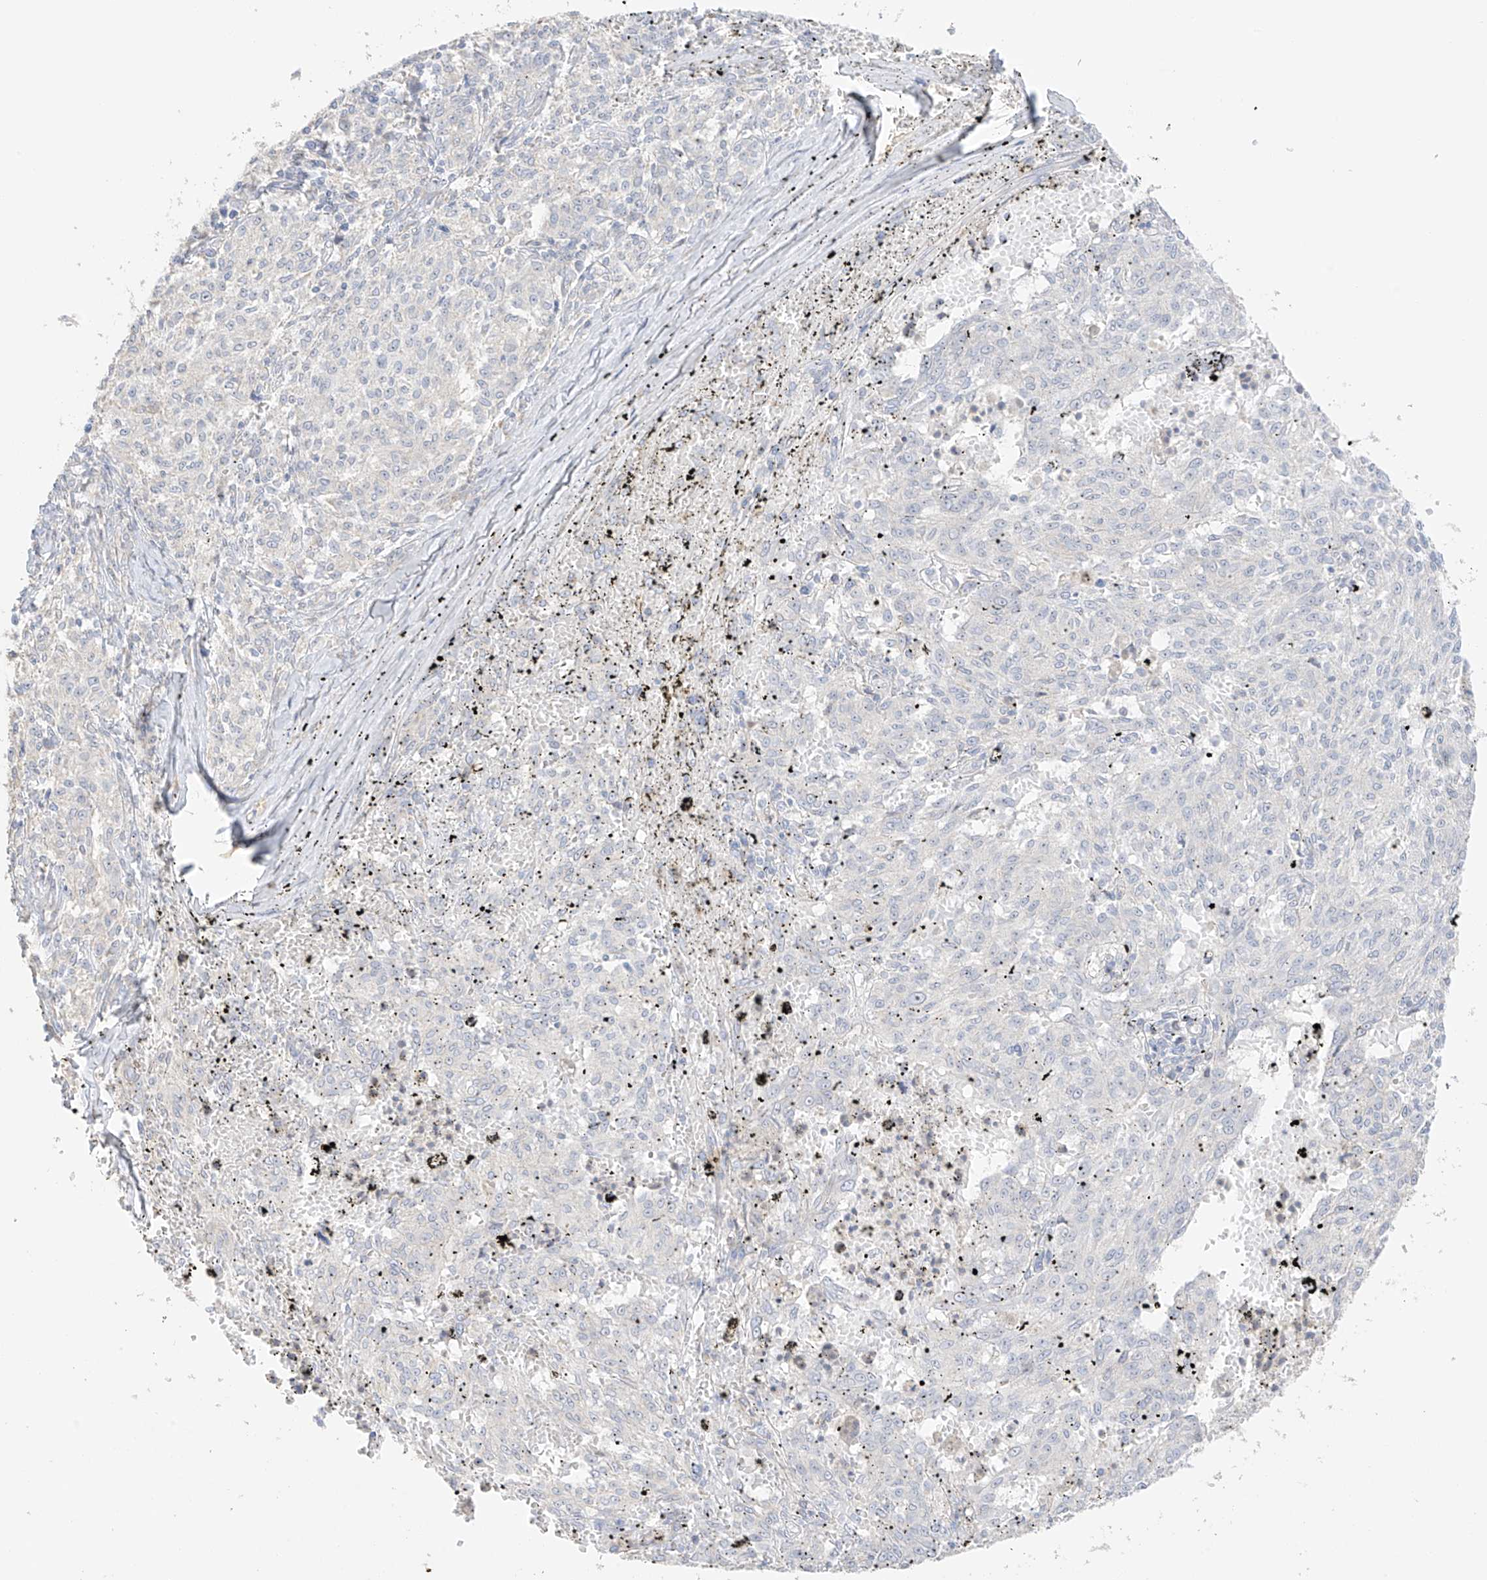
{"staining": {"intensity": "negative", "quantity": "none", "location": "none"}, "tissue": "melanoma", "cell_type": "Tumor cells", "image_type": "cancer", "snomed": [{"axis": "morphology", "description": "Malignant melanoma, NOS"}, {"axis": "topography", "description": "Skin"}], "caption": "A micrograph of human malignant melanoma is negative for staining in tumor cells.", "gene": "ZBTB41", "patient": {"sex": "female", "age": 72}}